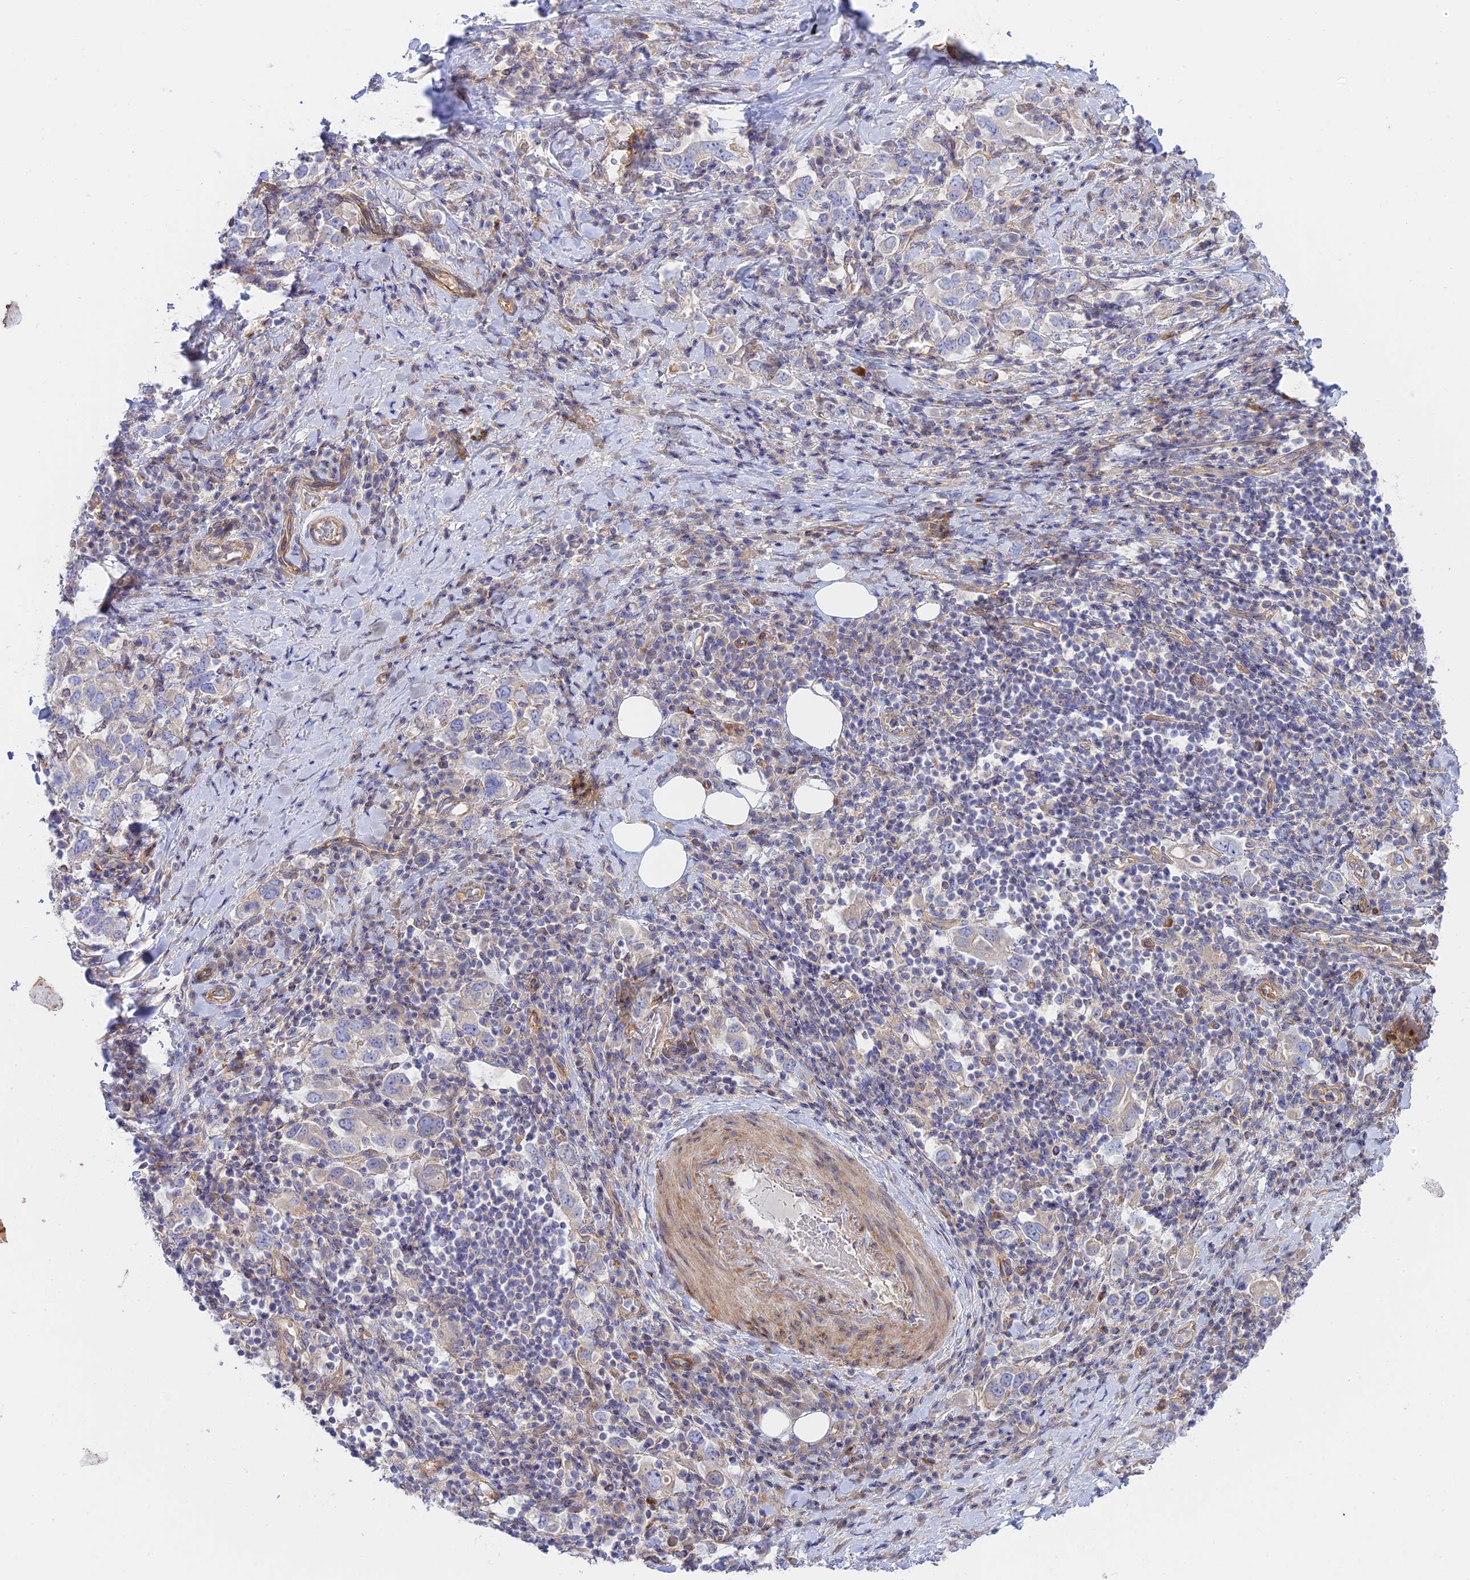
{"staining": {"intensity": "negative", "quantity": "none", "location": "none"}, "tissue": "stomach cancer", "cell_type": "Tumor cells", "image_type": "cancer", "snomed": [{"axis": "morphology", "description": "Adenocarcinoma, NOS"}, {"axis": "topography", "description": "Stomach, upper"}, {"axis": "topography", "description": "Stomach"}], "caption": "Tumor cells show no significant expression in adenocarcinoma (stomach).", "gene": "KCNAB1", "patient": {"sex": "male", "age": 62}}